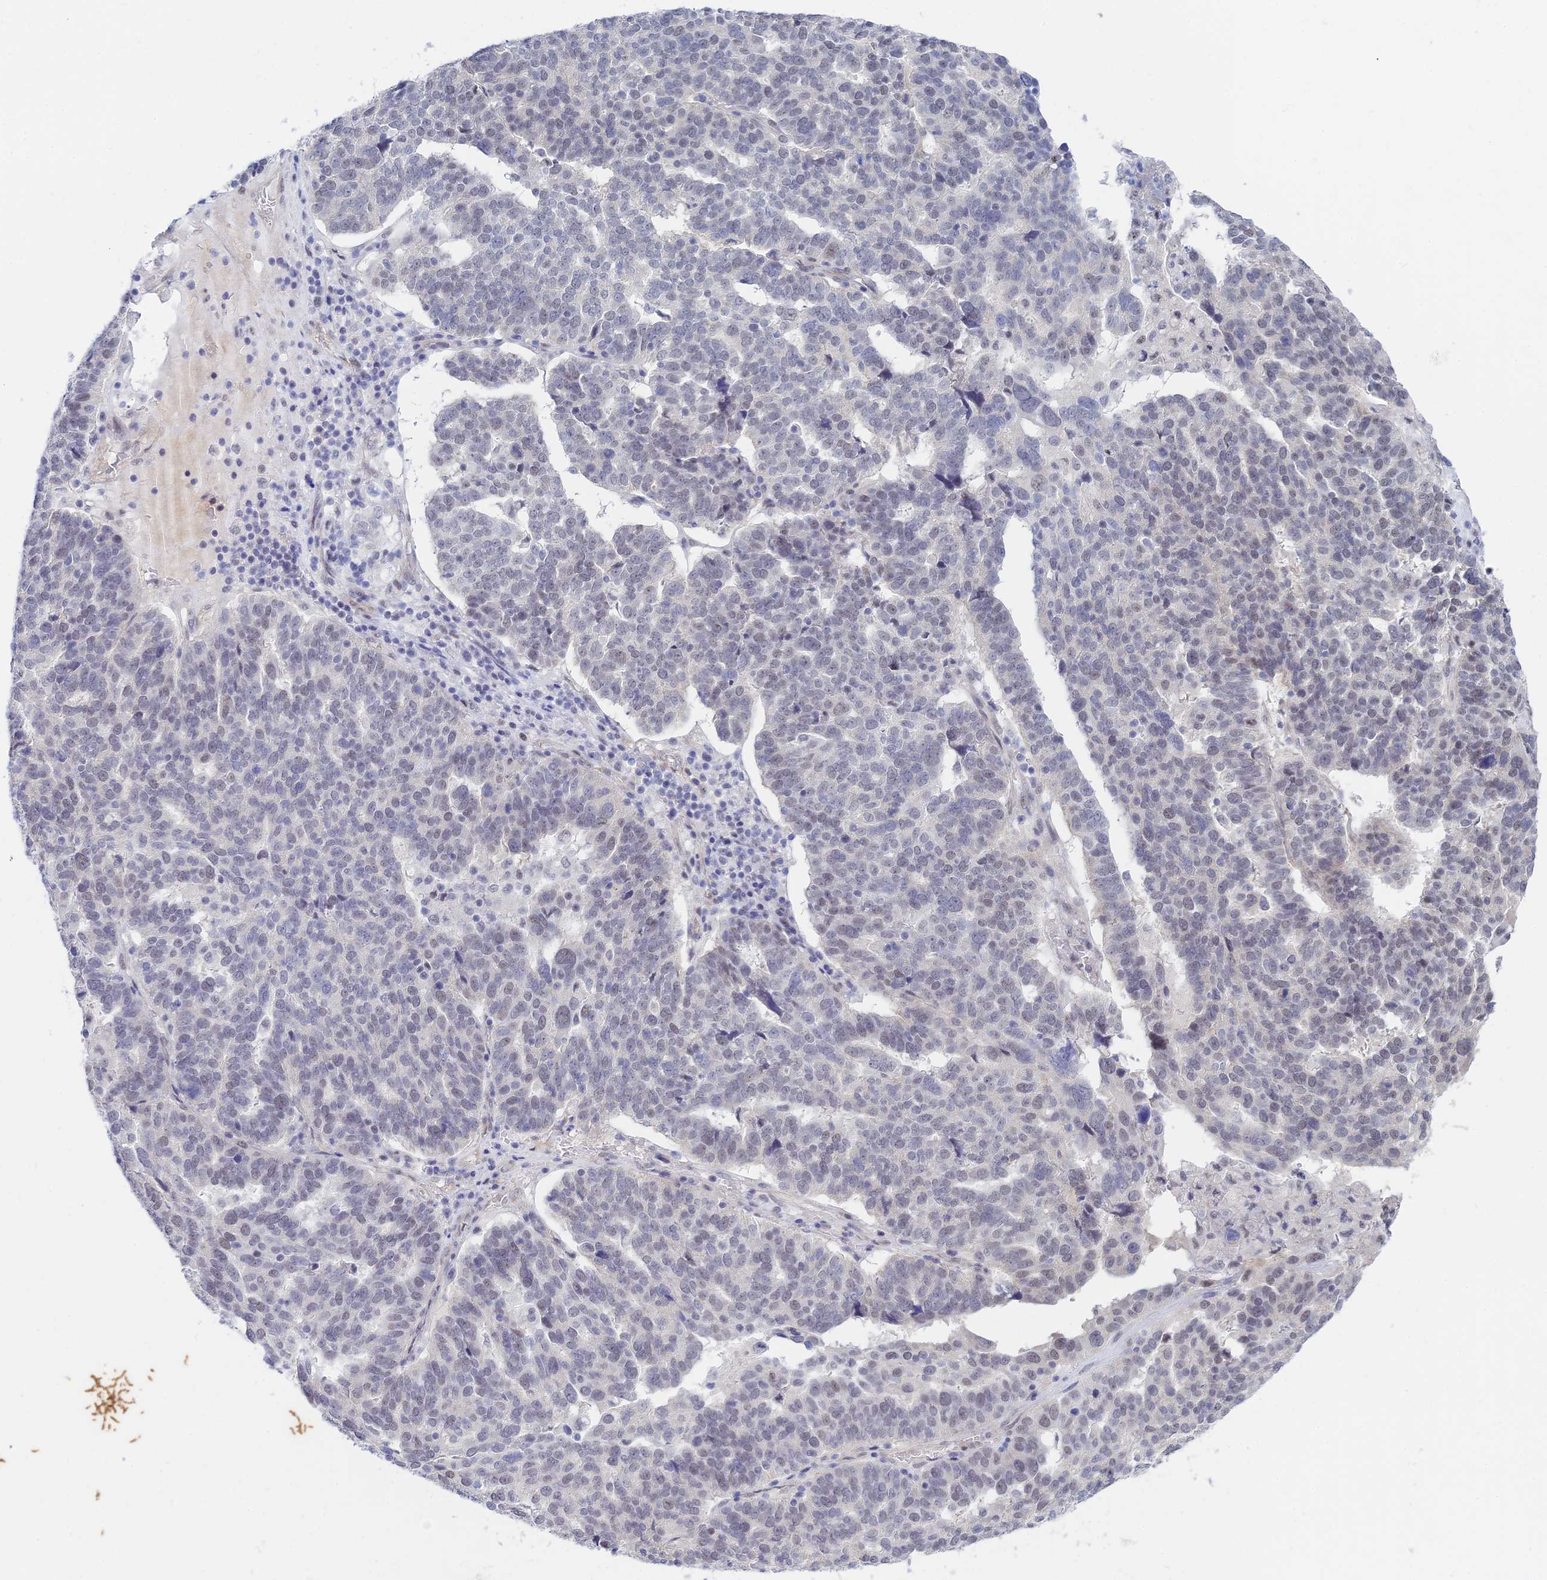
{"staining": {"intensity": "weak", "quantity": "<25%", "location": "nuclear"}, "tissue": "ovarian cancer", "cell_type": "Tumor cells", "image_type": "cancer", "snomed": [{"axis": "morphology", "description": "Cystadenocarcinoma, serous, NOS"}, {"axis": "topography", "description": "Ovary"}], "caption": "IHC photomicrograph of neoplastic tissue: ovarian cancer (serous cystadenocarcinoma) stained with DAB (3,3'-diaminobenzidine) reveals no significant protein positivity in tumor cells.", "gene": "CFAP92", "patient": {"sex": "female", "age": 59}}